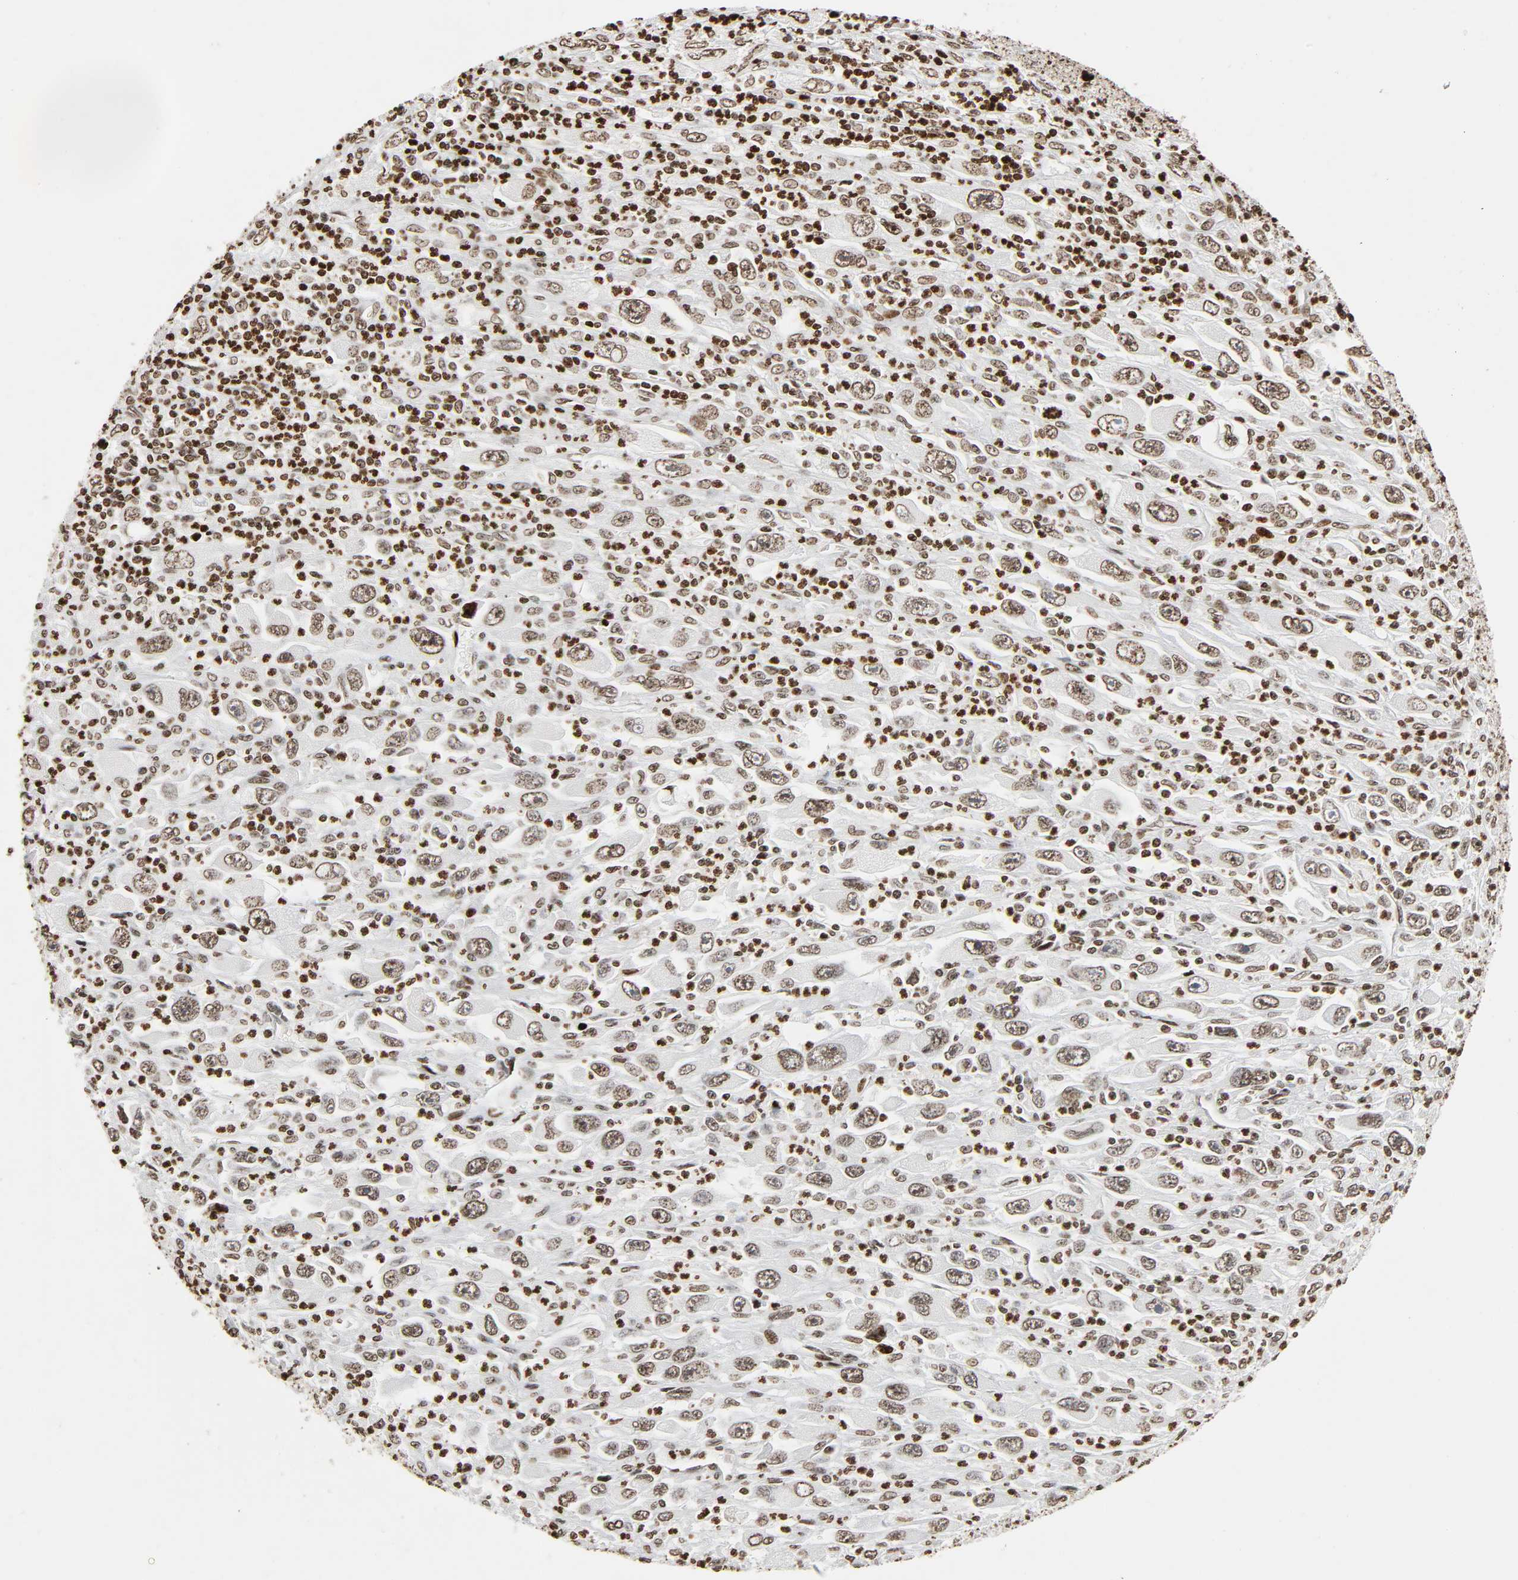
{"staining": {"intensity": "moderate", "quantity": ">75%", "location": "nuclear"}, "tissue": "melanoma", "cell_type": "Tumor cells", "image_type": "cancer", "snomed": [{"axis": "morphology", "description": "Malignant melanoma, Metastatic site"}, {"axis": "topography", "description": "Skin"}], "caption": "A micrograph of melanoma stained for a protein displays moderate nuclear brown staining in tumor cells.", "gene": "RXRA", "patient": {"sex": "female", "age": 56}}